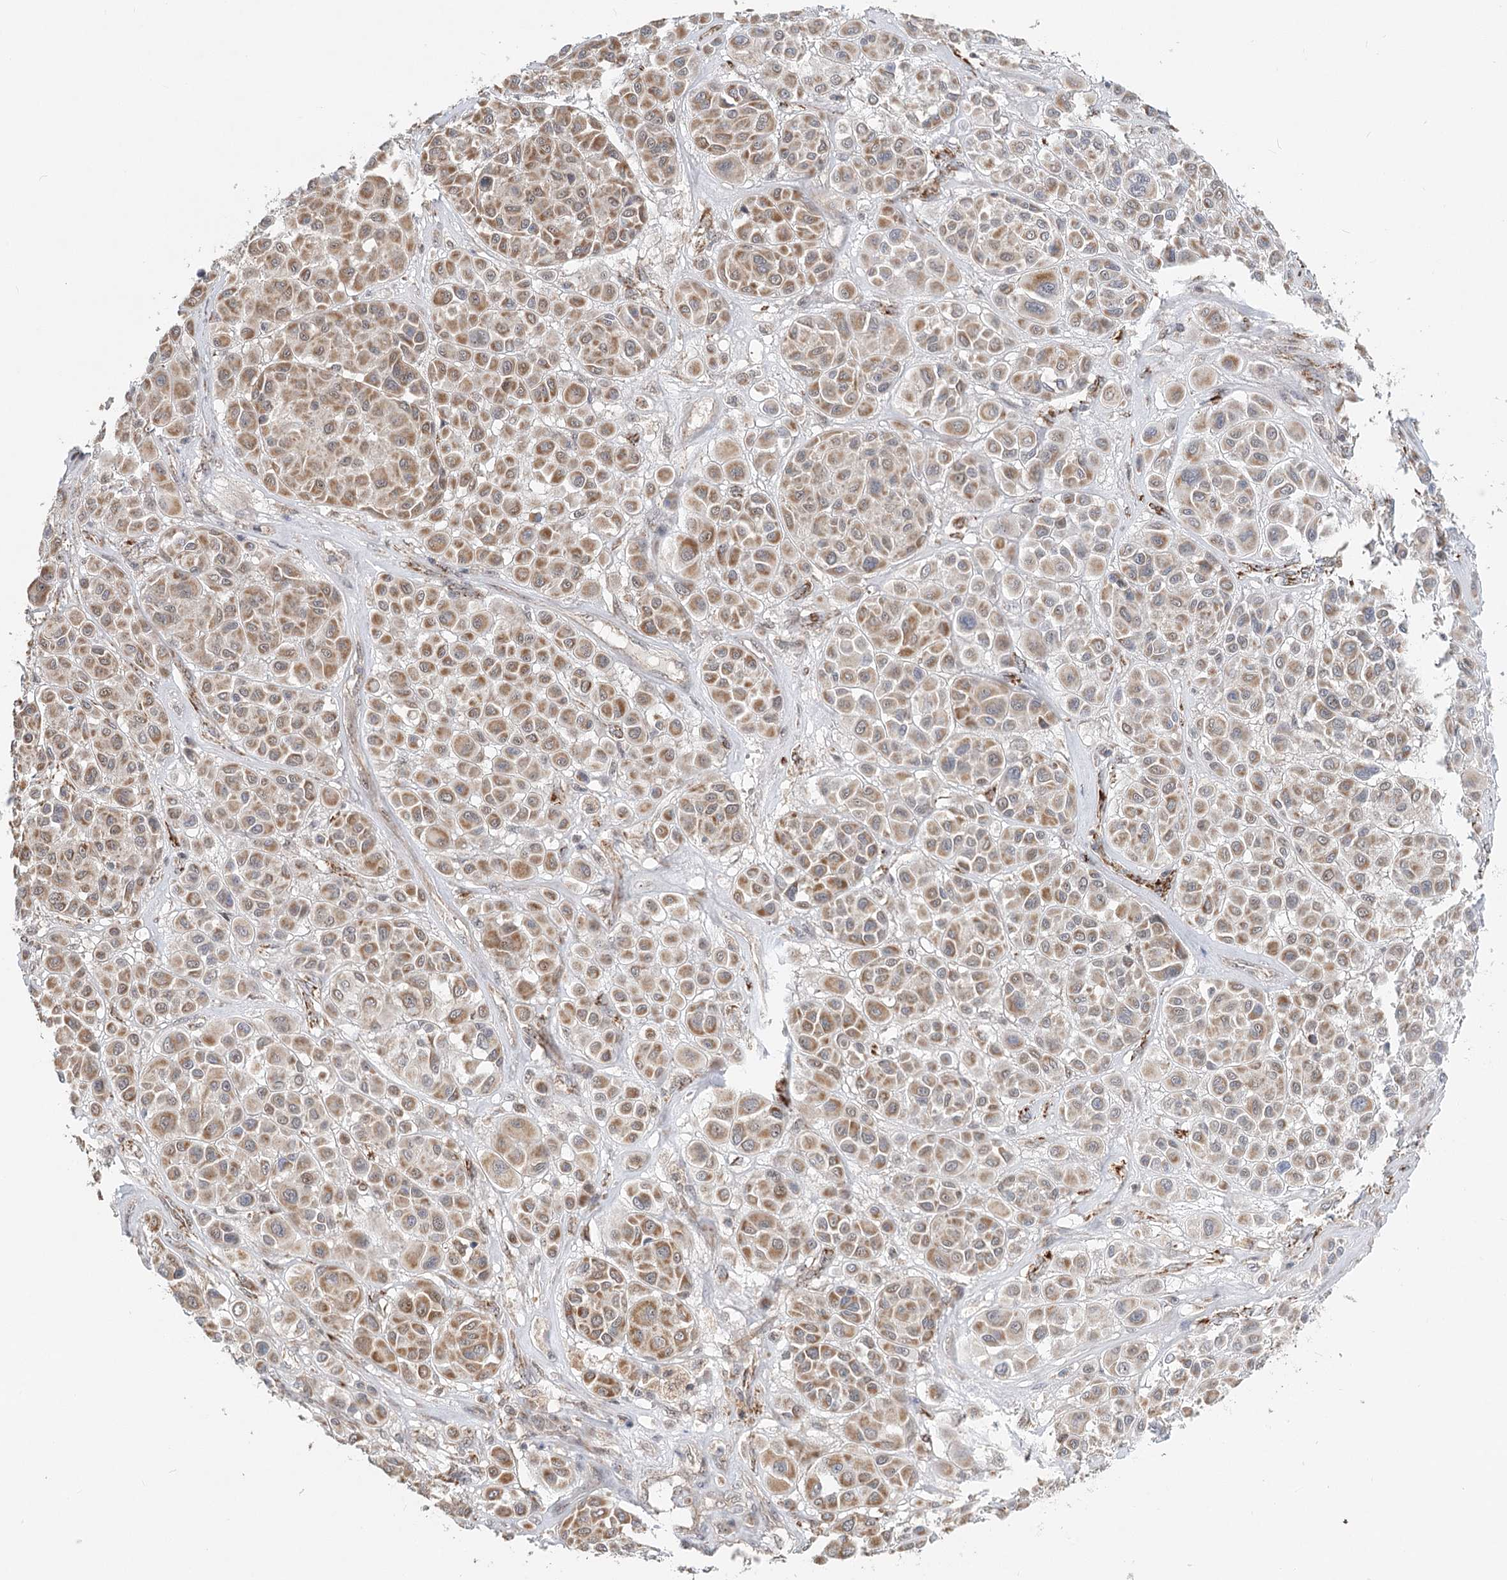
{"staining": {"intensity": "weak", "quantity": ">75%", "location": "cytoplasmic/membranous"}, "tissue": "melanoma", "cell_type": "Tumor cells", "image_type": "cancer", "snomed": [{"axis": "morphology", "description": "Malignant melanoma, Metastatic site"}, {"axis": "topography", "description": "Soft tissue"}], "caption": "Human melanoma stained with a brown dye displays weak cytoplasmic/membranous positive expression in approximately >75% of tumor cells.", "gene": "RTN4IP1", "patient": {"sex": "male", "age": 41}}